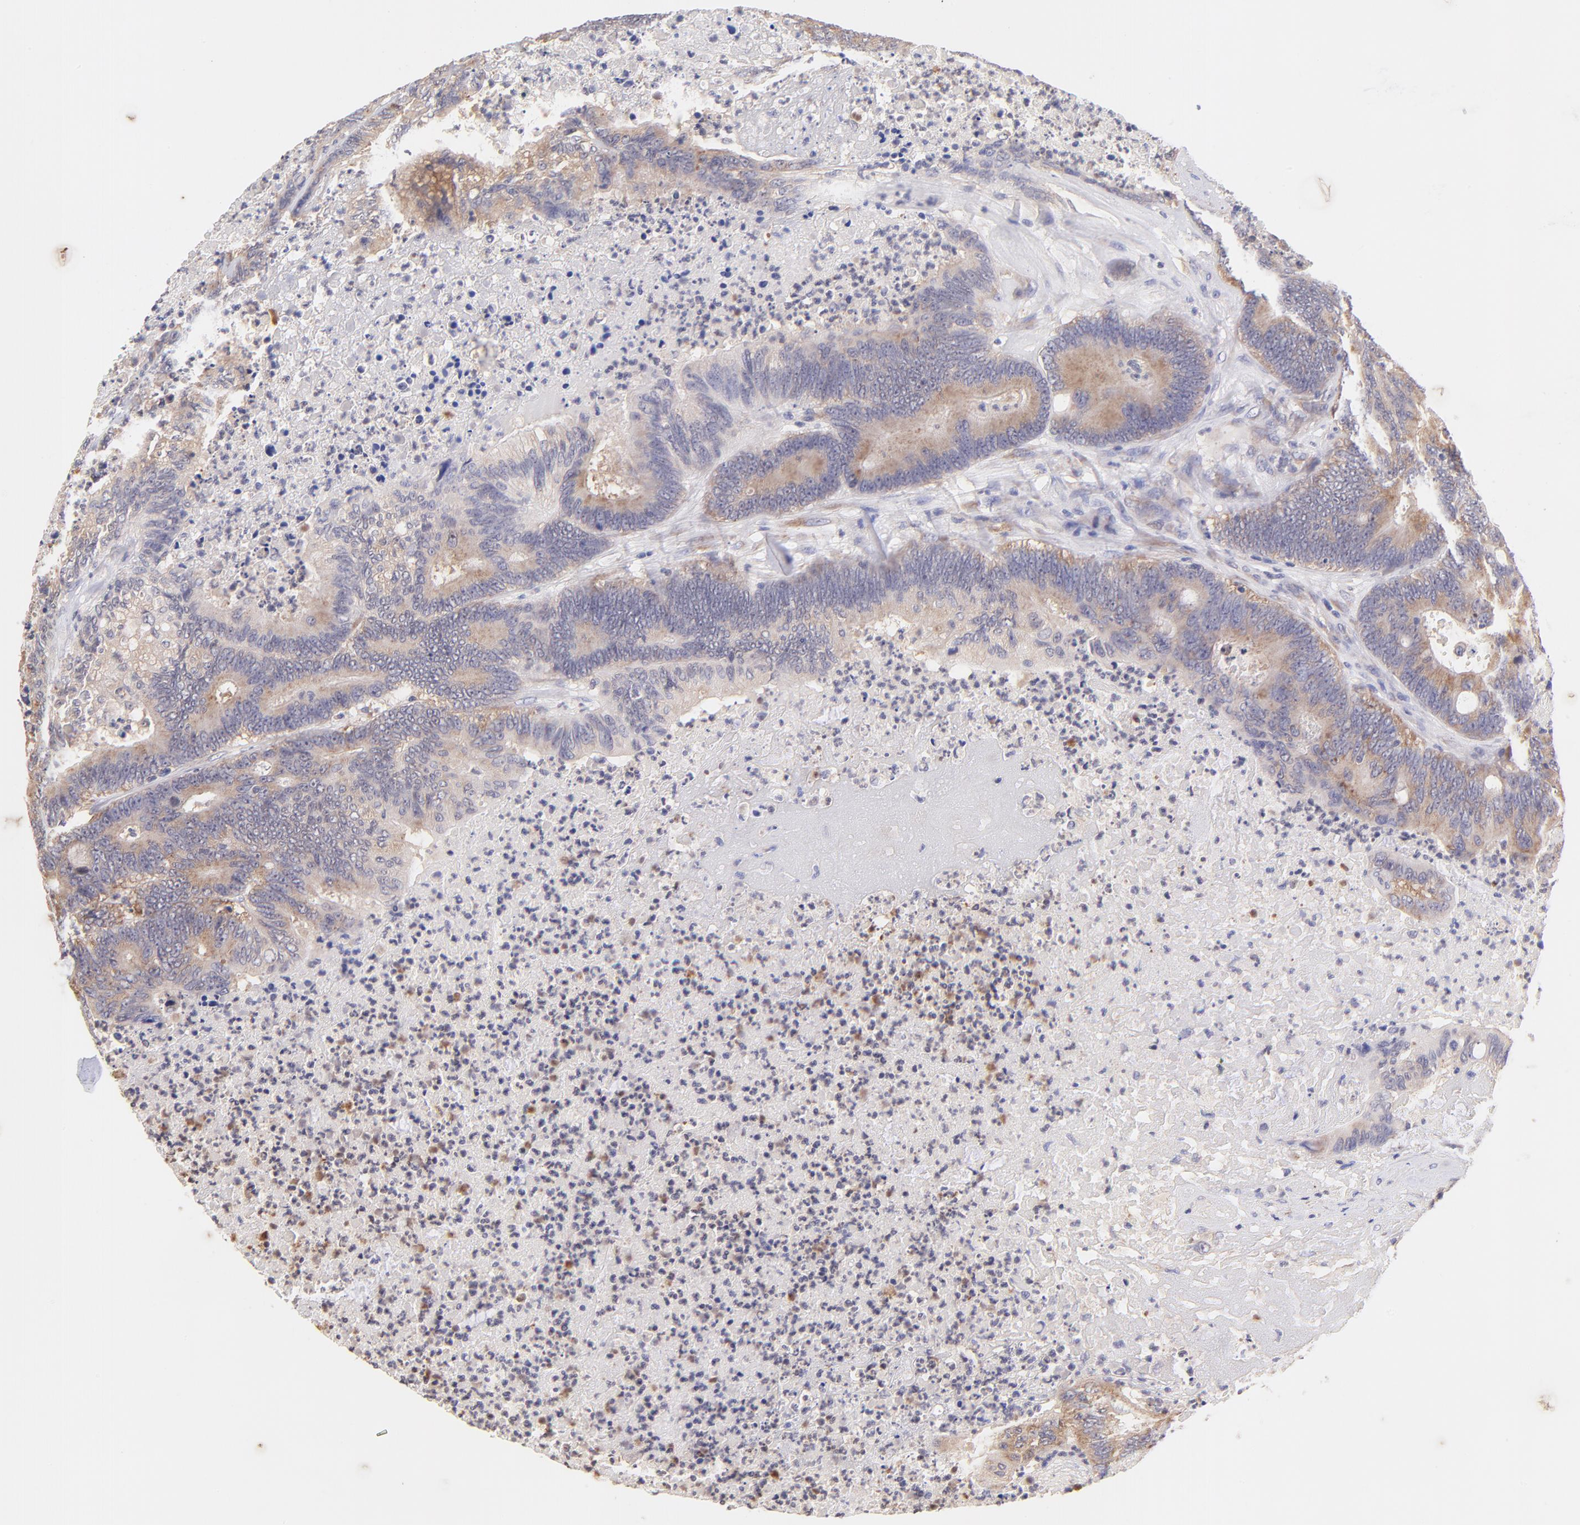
{"staining": {"intensity": "moderate", "quantity": ">75%", "location": "cytoplasmic/membranous"}, "tissue": "colorectal cancer", "cell_type": "Tumor cells", "image_type": "cancer", "snomed": [{"axis": "morphology", "description": "Adenocarcinoma, NOS"}, {"axis": "topography", "description": "Colon"}], "caption": "Immunohistochemistry histopathology image of neoplastic tissue: human colorectal cancer (adenocarcinoma) stained using immunohistochemistry (IHC) shows medium levels of moderate protein expression localized specifically in the cytoplasmic/membranous of tumor cells, appearing as a cytoplasmic/membranous brown color.", "gene": "RPL11", "patient": {"sex": "male", "age": 65}}